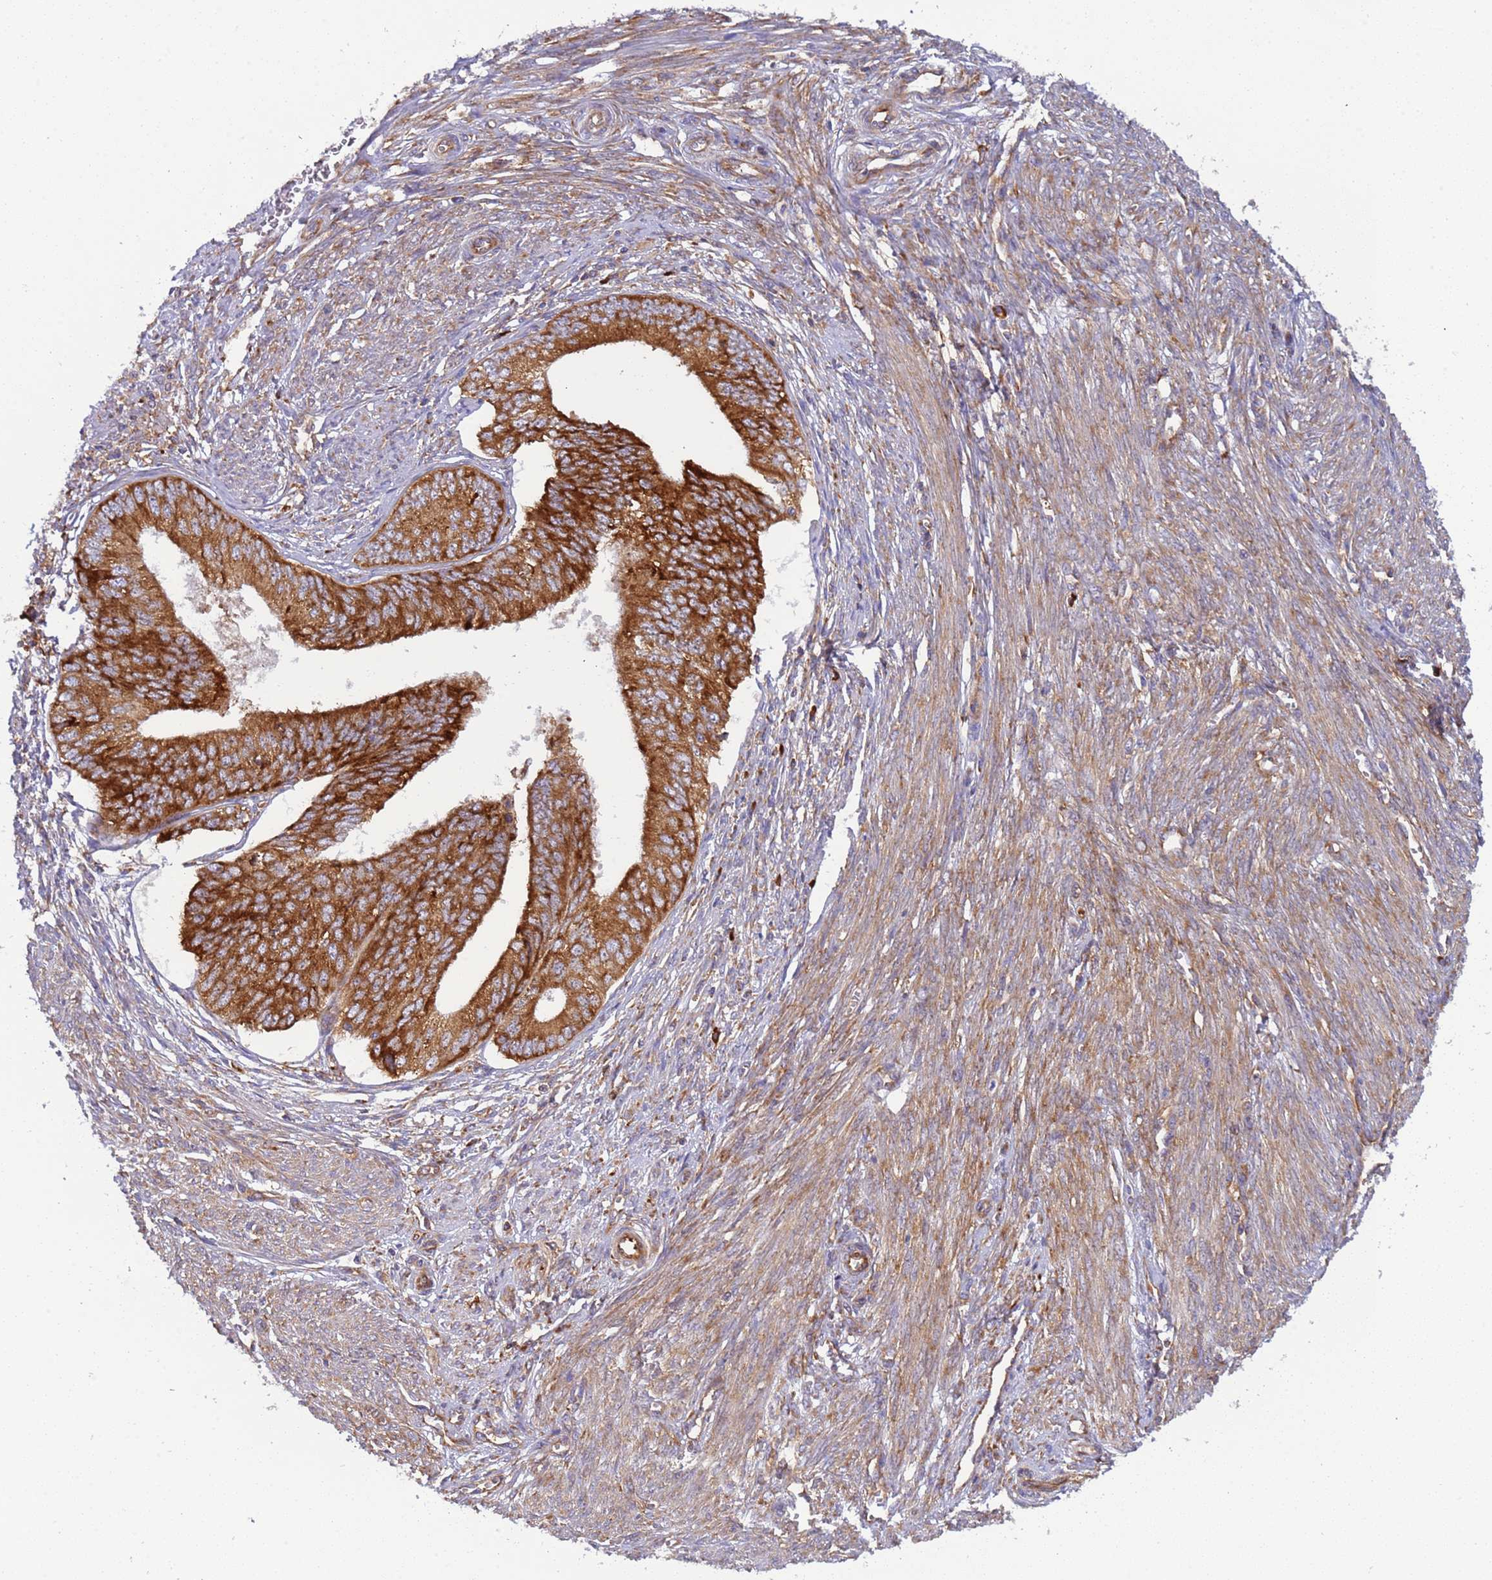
{"staining": {"intensity": "strong", "quantity": ">75%", "location": "cytoplasmic/membranous"}, "tissue": "endometrial cancer", "cell_type": "Tumor cells", "image_type": "cancer", "snomed": [{"axis": "morphology", "description": "Adenocarcinoma, NOS"}, {"axis": "topography", "description": "Endometrium"}], "caption": "This image exhibits immunohistochemistry (IHC) staining of endometrial adenocarcinoma, with high strong cytoplasmic/membranous expression in about >75% of tumor cells.", "gene": "RPL36", "patient": {"sex": "female", "age": 68}}